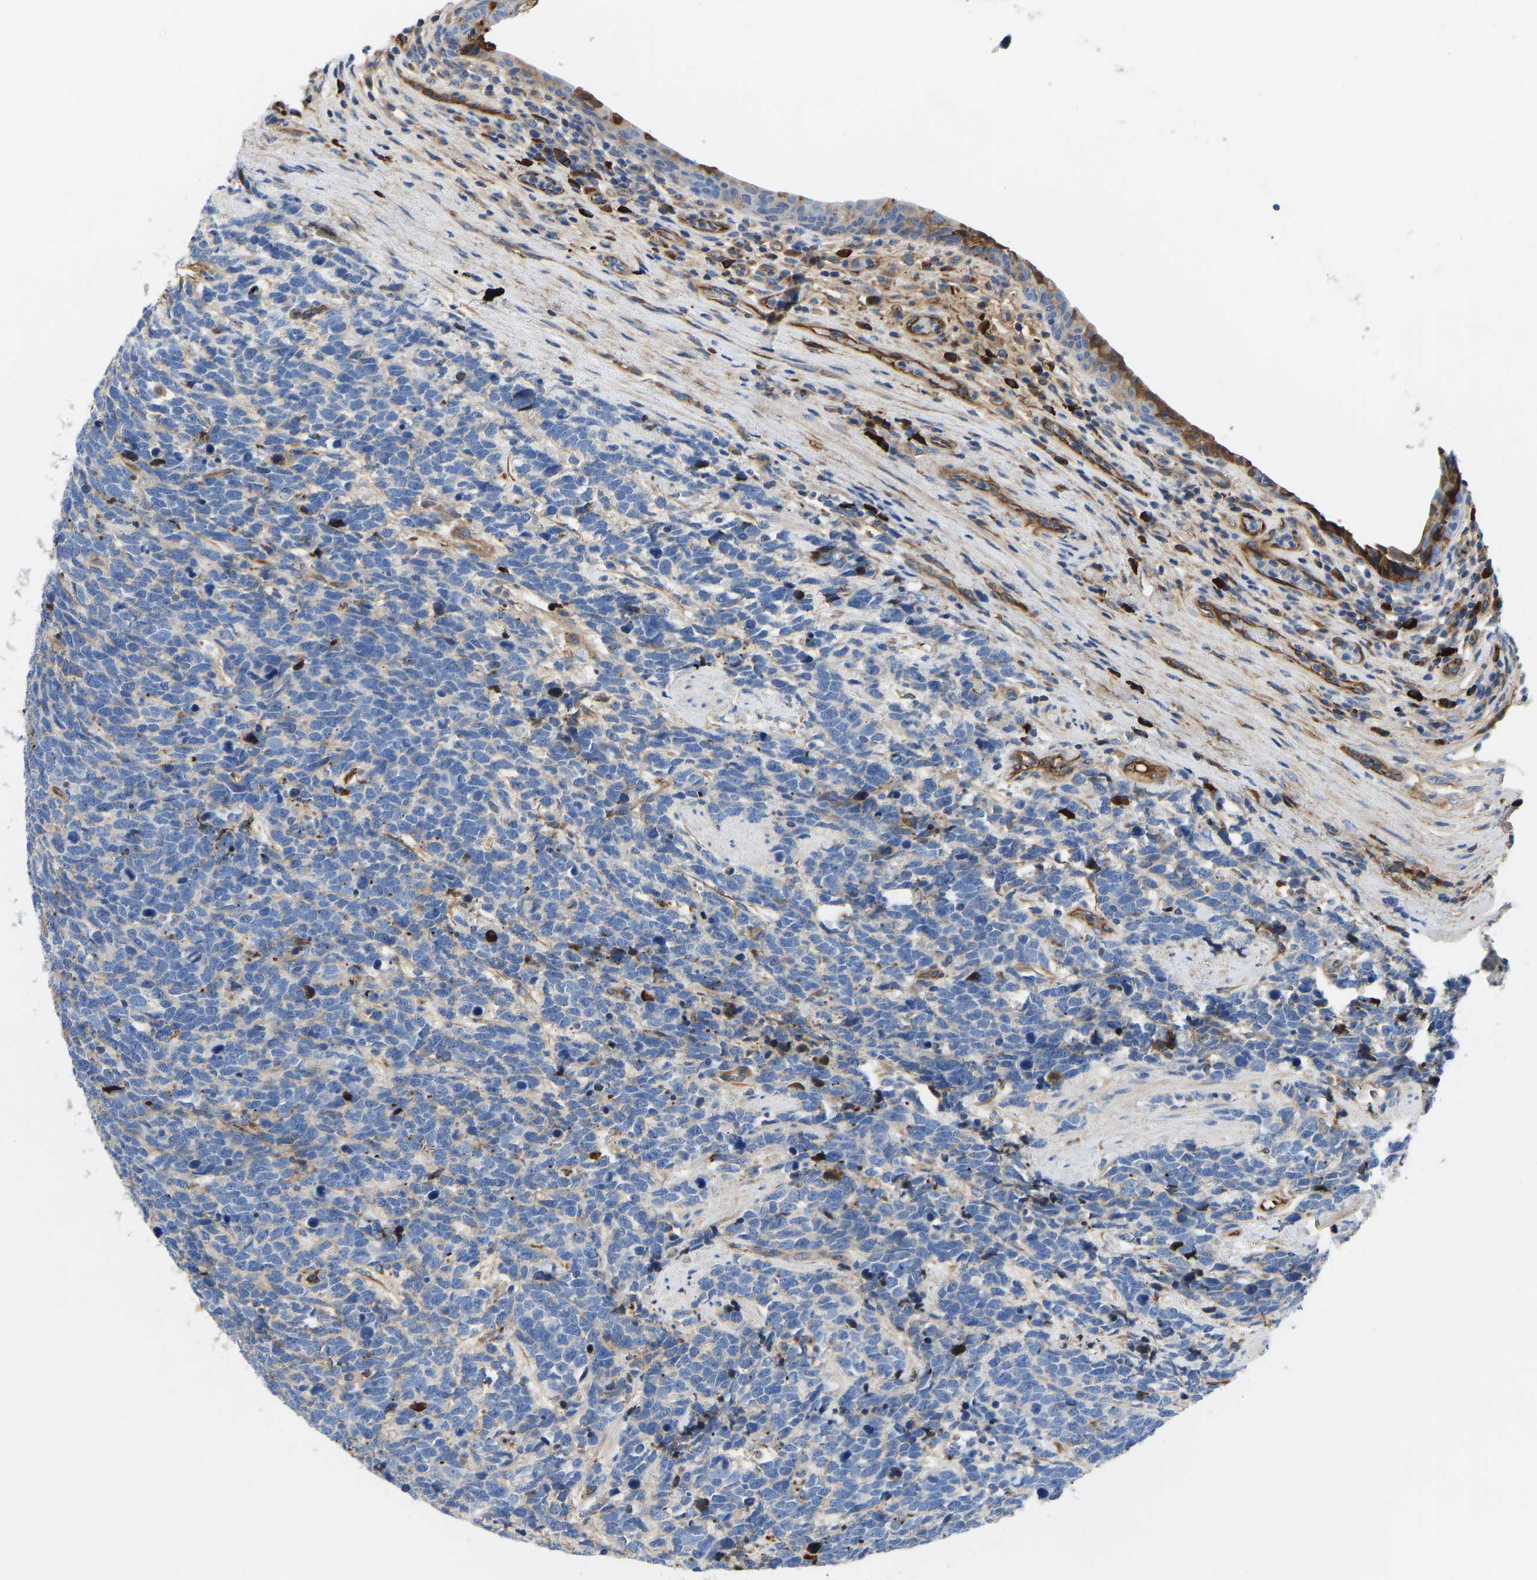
{"staining": {"intensity": "negative", "quantity": "none", "location": "none"}, "tissue": "urothelial cancer", "cell_type": "Tumor cells", "image_type": "cancer", "snomed": [{"axis": "morphology", "description": "Urothelial carcinoma, High grade"}, {"axis": "topography", "description": "Urinary bladder"}], "caption": "There is no significant staining in tumor cells of high-grade urothelial carcinoma. Nuclei are stained in blue.", "gene": "HSPG2", "patient": {"sex": "female", "age": 82}}